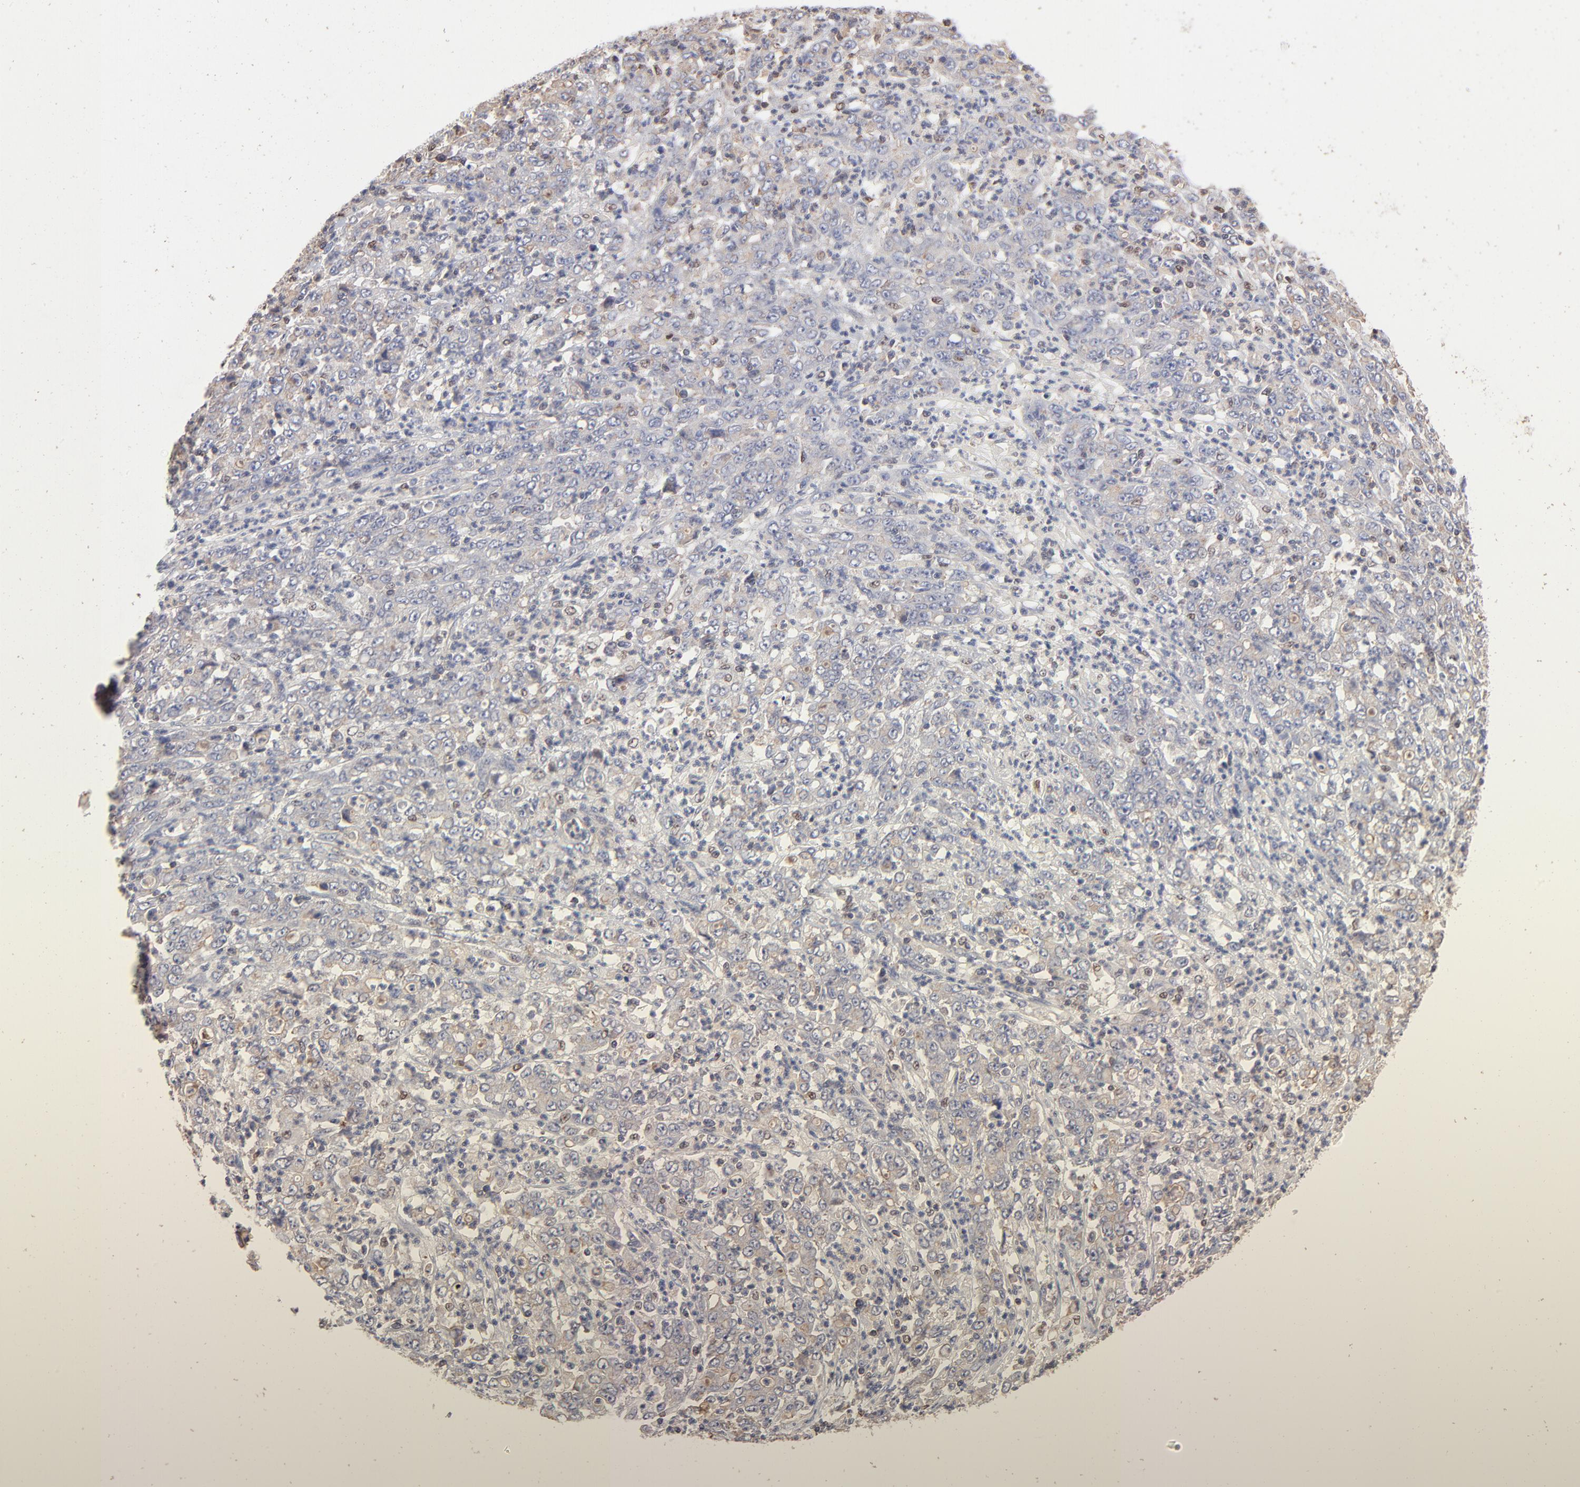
{"staining": {"intensity": "negative", "quantity": "none", "location": "none"}, "tissue": "stomach cancer", "cell_type": "Tumor cells", "image_type": "cancer", "snomed": [{"axis": "morphology", "description": "Adenocarcinoma, NOS"}, {"axis": "topography", "description": "Stomach, lower"}], "caption": "Micrograph shows no significant protein expression in tumor cells of stomach cancer.", "gene": "ARHGEF6", "patient": {"sex": "female", "age": 71}}